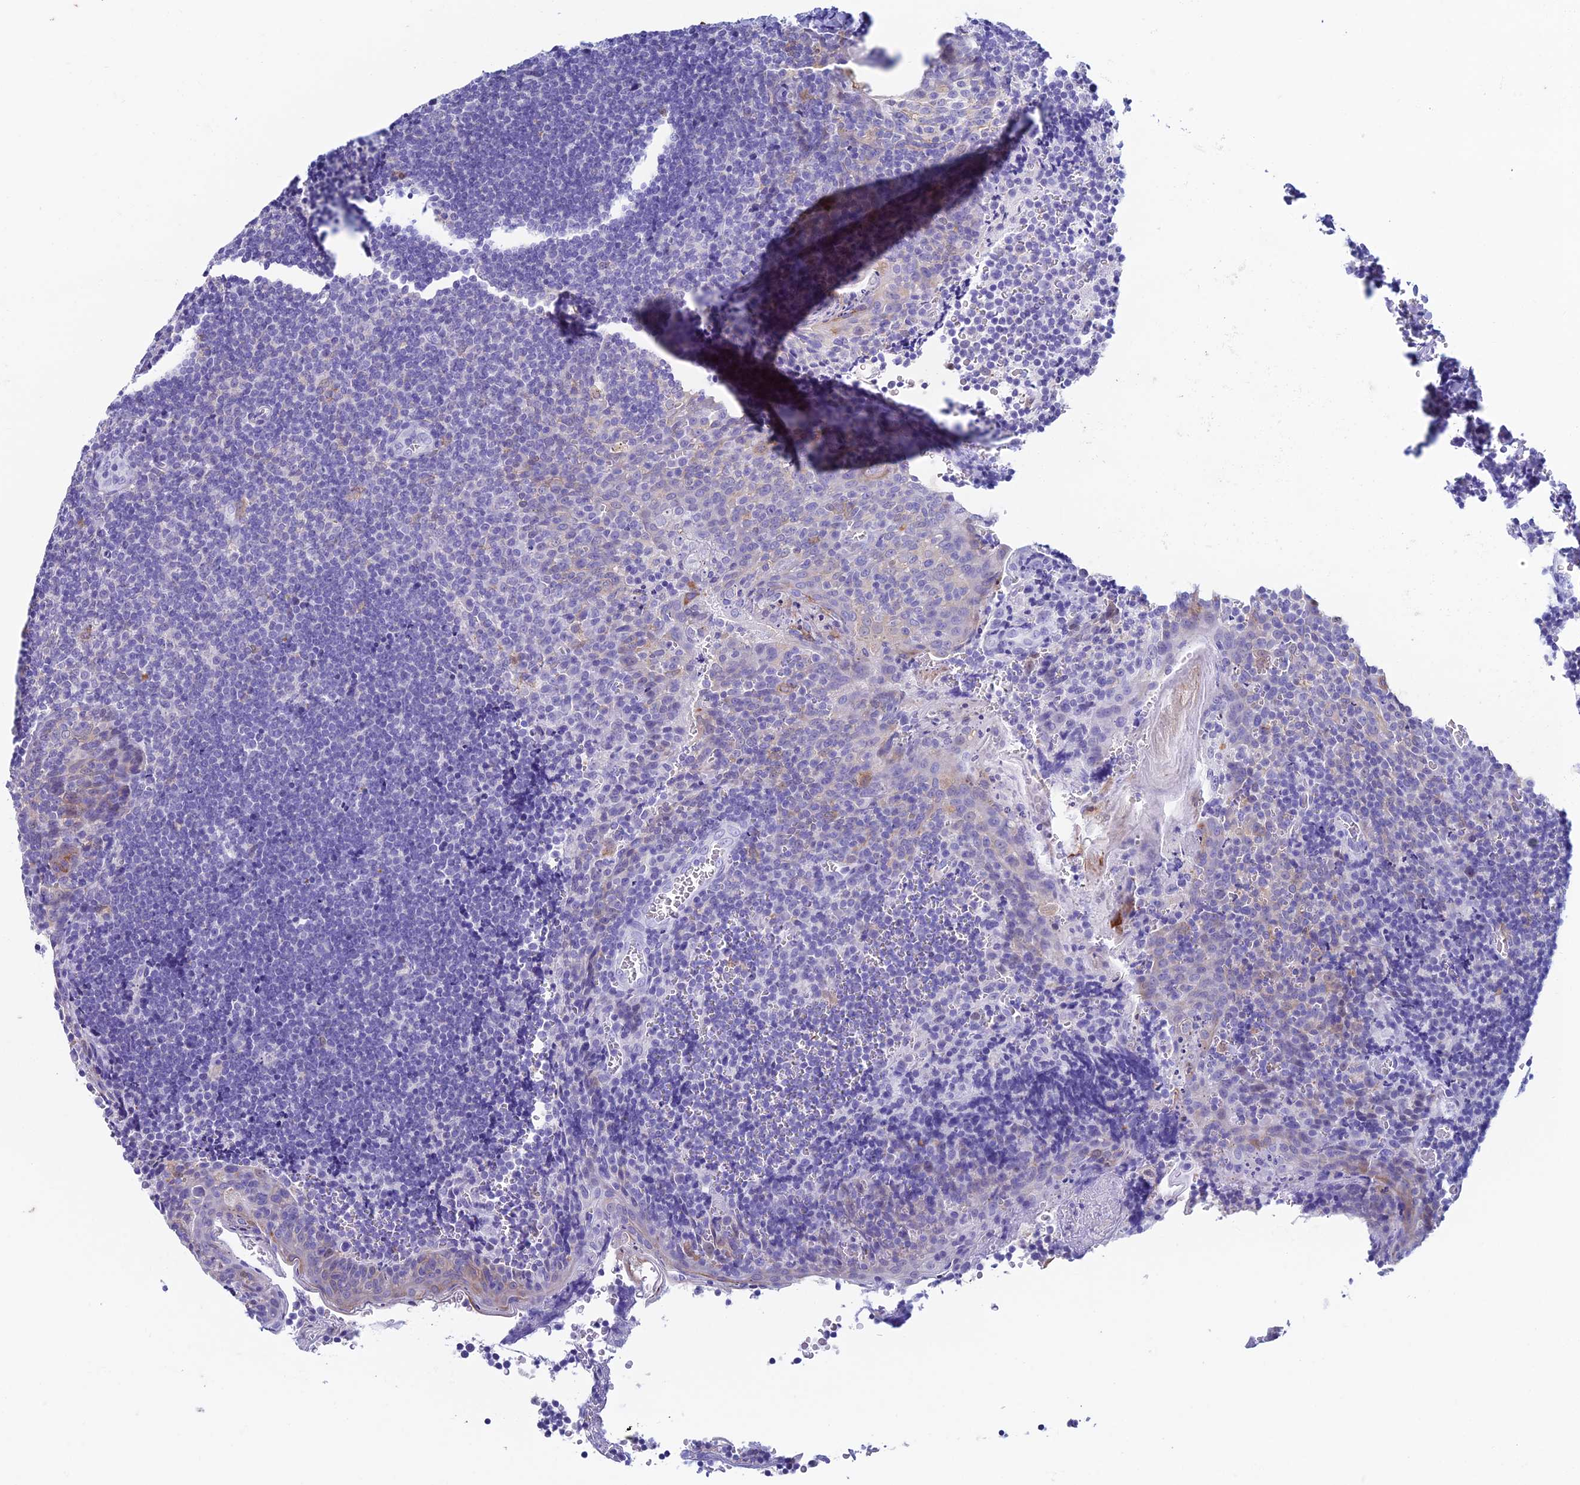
{"staining": {"intensity": "weak", "quantity": "<25%", "location": "nuclear"}, "tissue": "tonsil", "cell_type": "Germinal center cells", "image_type": "normal", "snomed": [{"axis": "morphology", "description": "Normal tissue, NOS"}, {"axis": "topography", "description": "Tonsil"}], "caption": "Germinal center cells are negative for brown protein staining in benign tonsil. (Brightfield microscopy of DAB immunohistochemistry at high magnification).", "gene": "KCNK17", "patient": {"sex": "male", "age": 27}}